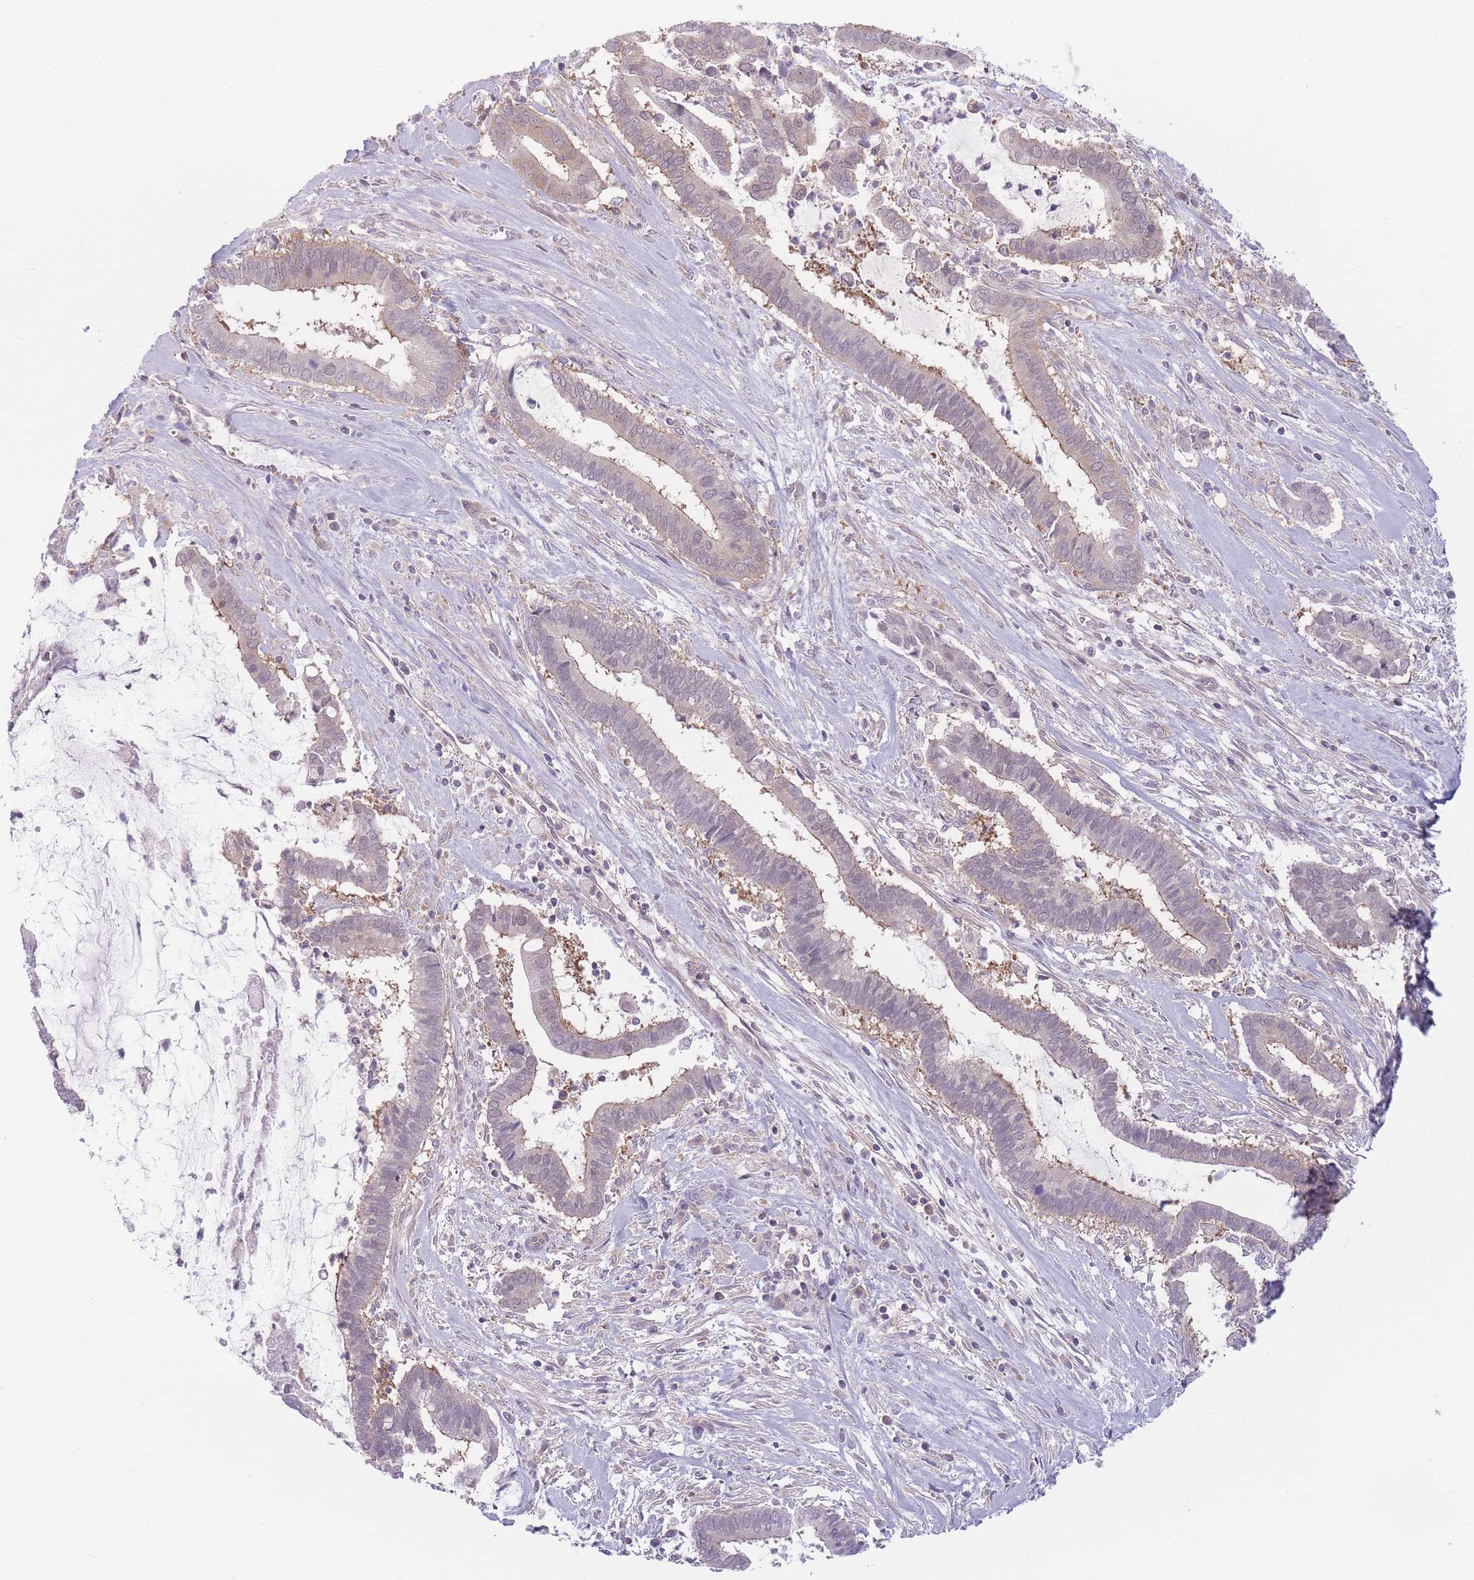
{"staining": {"intensity": "negative", "quantity": "none", "location": "none"}, "tissue": "cervical cancer", "cell_type": "Tumor cells", "image_type": "cancer", "snomed": [{"axis": "morphology", "description": "Adenocarcinoma, NOS"}, {"axis": "topography", "description": "Cervix"}], "caption": "Immunohistochemistry (IHC) of human cervical cancer shows no staining in tumor cells.", "gene": "PFDN6", "patient": {"sex": "female", "age": 44}}